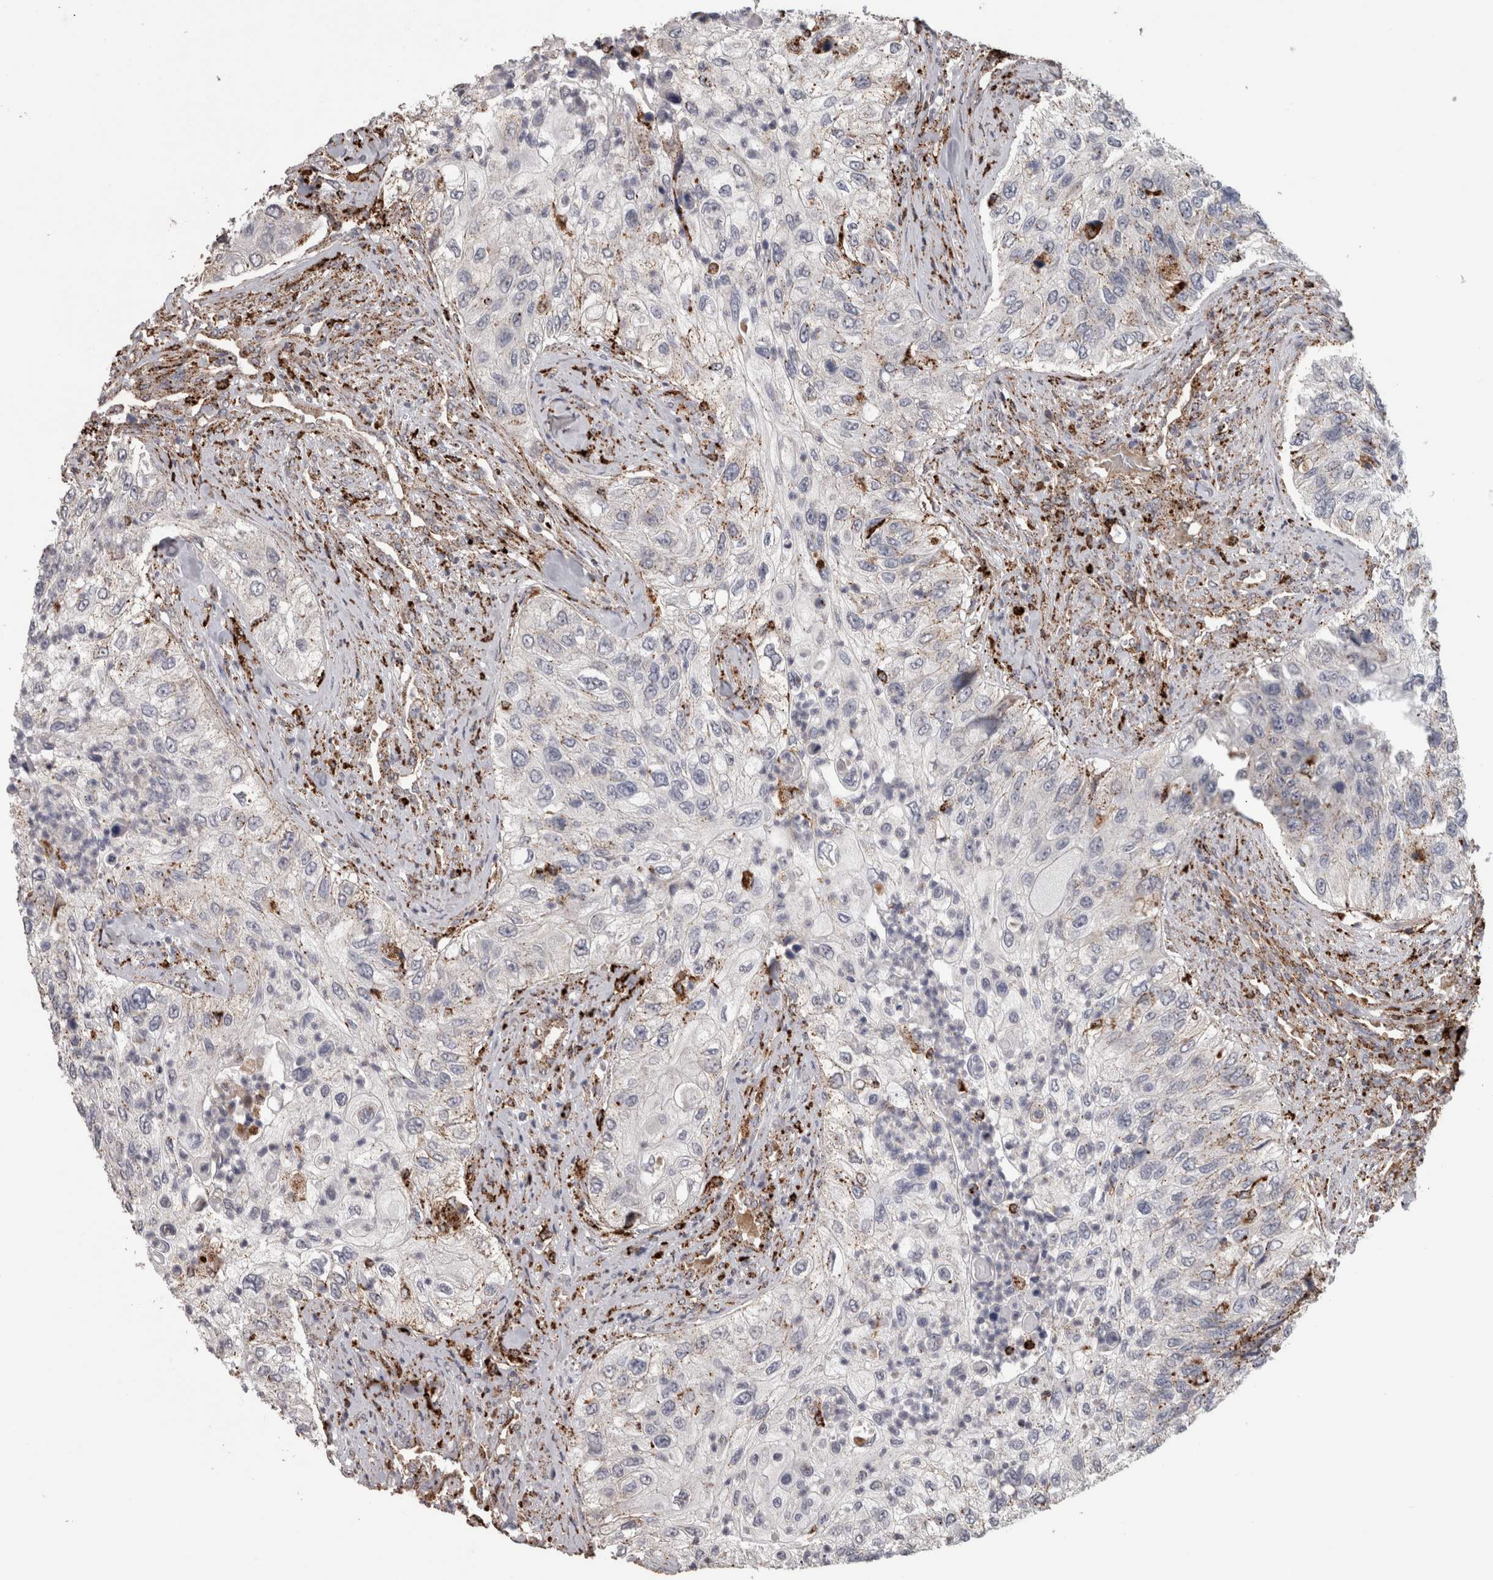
{"staining": {"intensity": "weak", "quantity": "<25%", "location": "cytoplasmic/membranous"}, "tissue": "urothelial cancer", "cell_type": "Tumor cells", "image_type": "cancer", "snomed": [{"axis": "morphology", "description": "Urothelial carcinoma, High grade"}, {"axis": "topography", "description": "Urinary bladder"}], "caption": "Human high-grade urothelial carcinoma stained for a protein using IHC shows no positivity in tumor cells.", "gene": "CTSZ", "patient": {"sex": "female", "age": 60}}